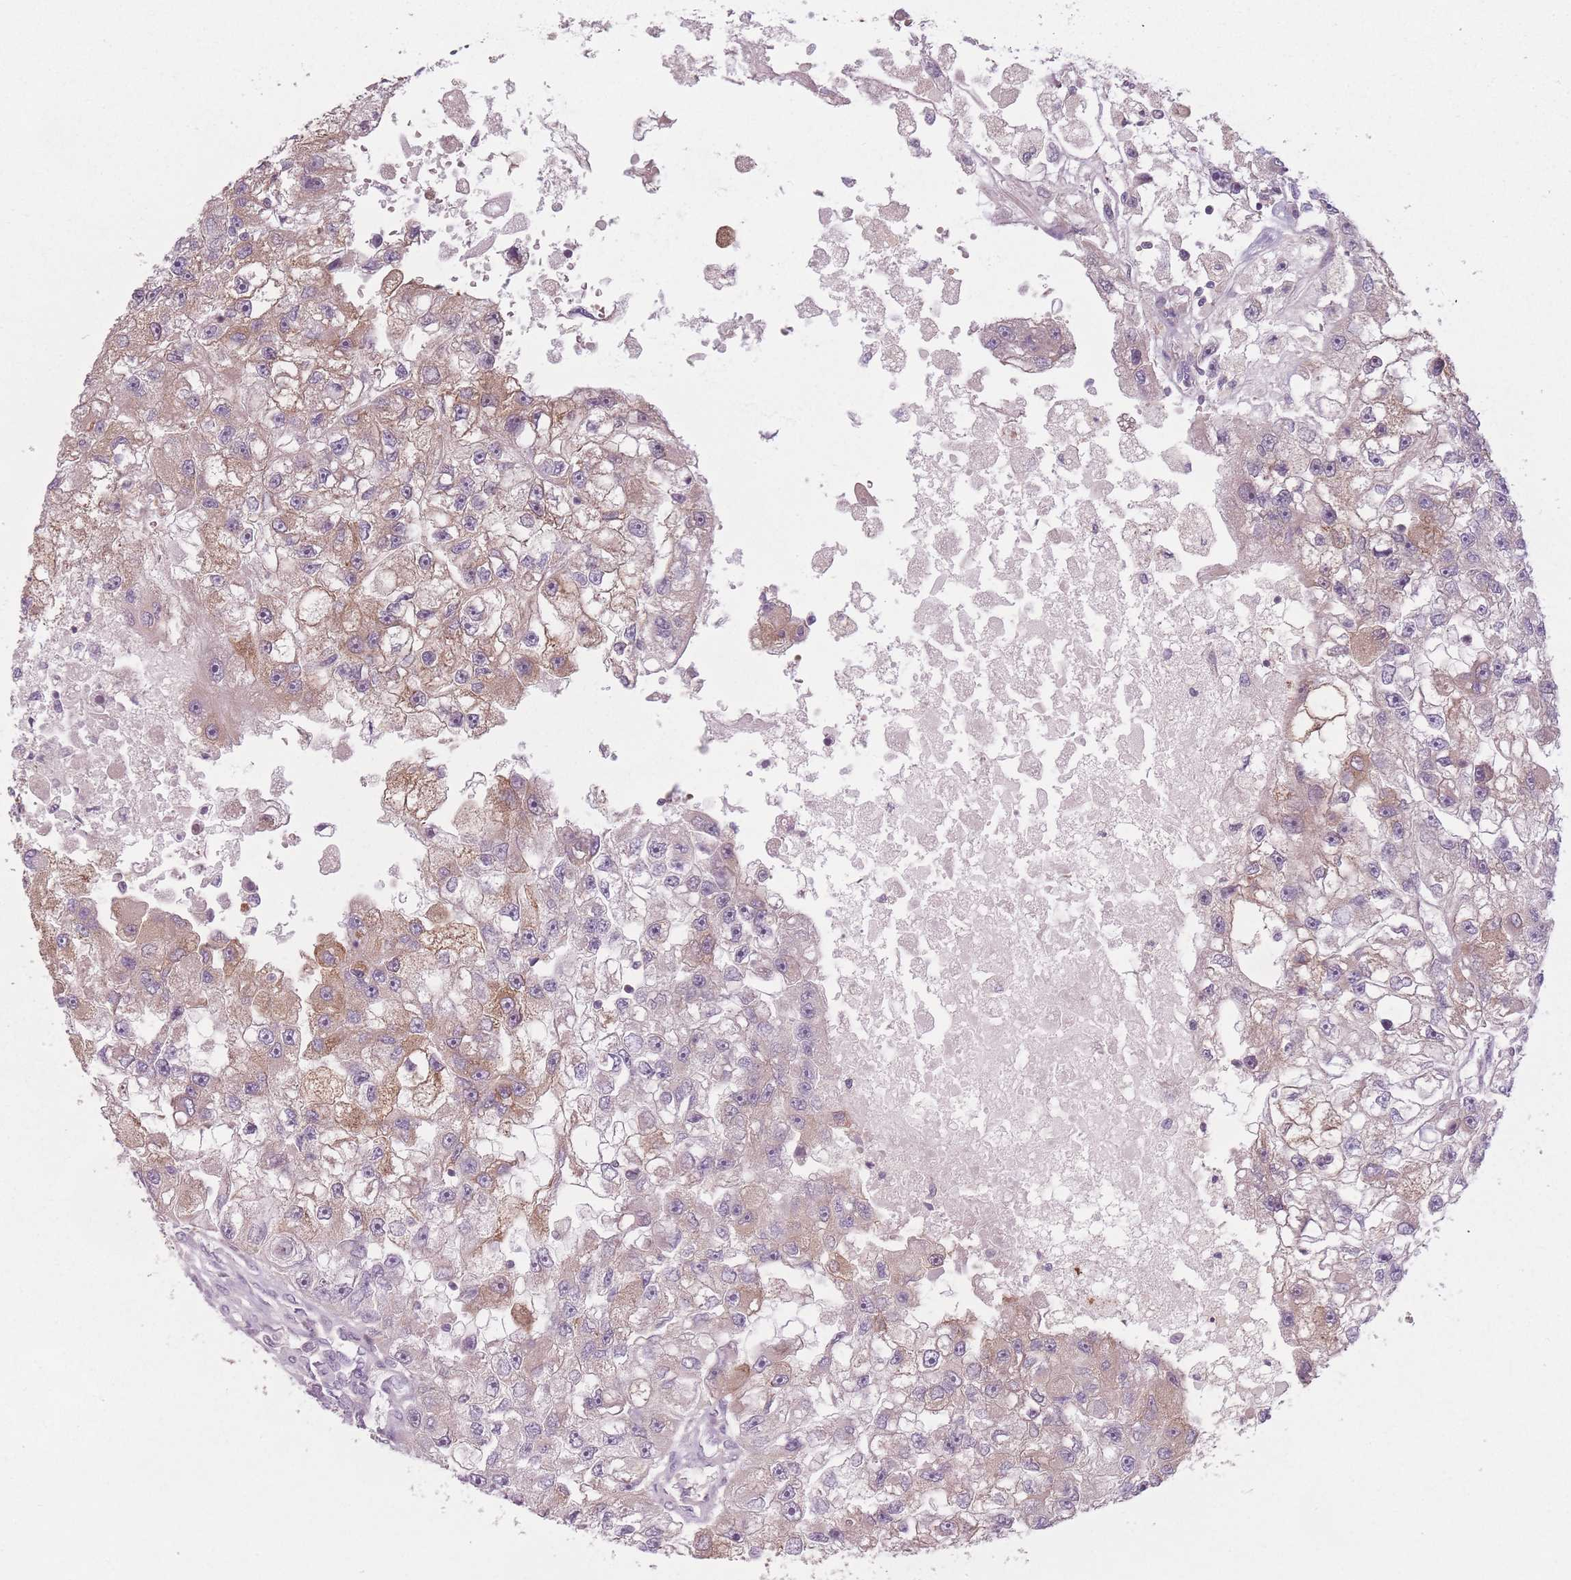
{"staining": {"intensity": "moderate", "quantity": "25%-75%", "location": "cytoplasmic/membranous"}, "tissue": "renal cancer", "cell_type": "Tumor cells", "image_type": "cancer", "snomed": [{"axis": "morphology", "description": "Adenocarcinoma, NOS"}, {"axis": "topography", "description": "Kidney"}], "caption": "Human adenocarcinoma (renal) stained for a protein (brown) demonstrates moderate cytoplasmic/membranous positive positivity in approximately 25%-75% of tumor cells.", "gene": "NT5DC2", "patient": {"sex": "male", "age": 63}}